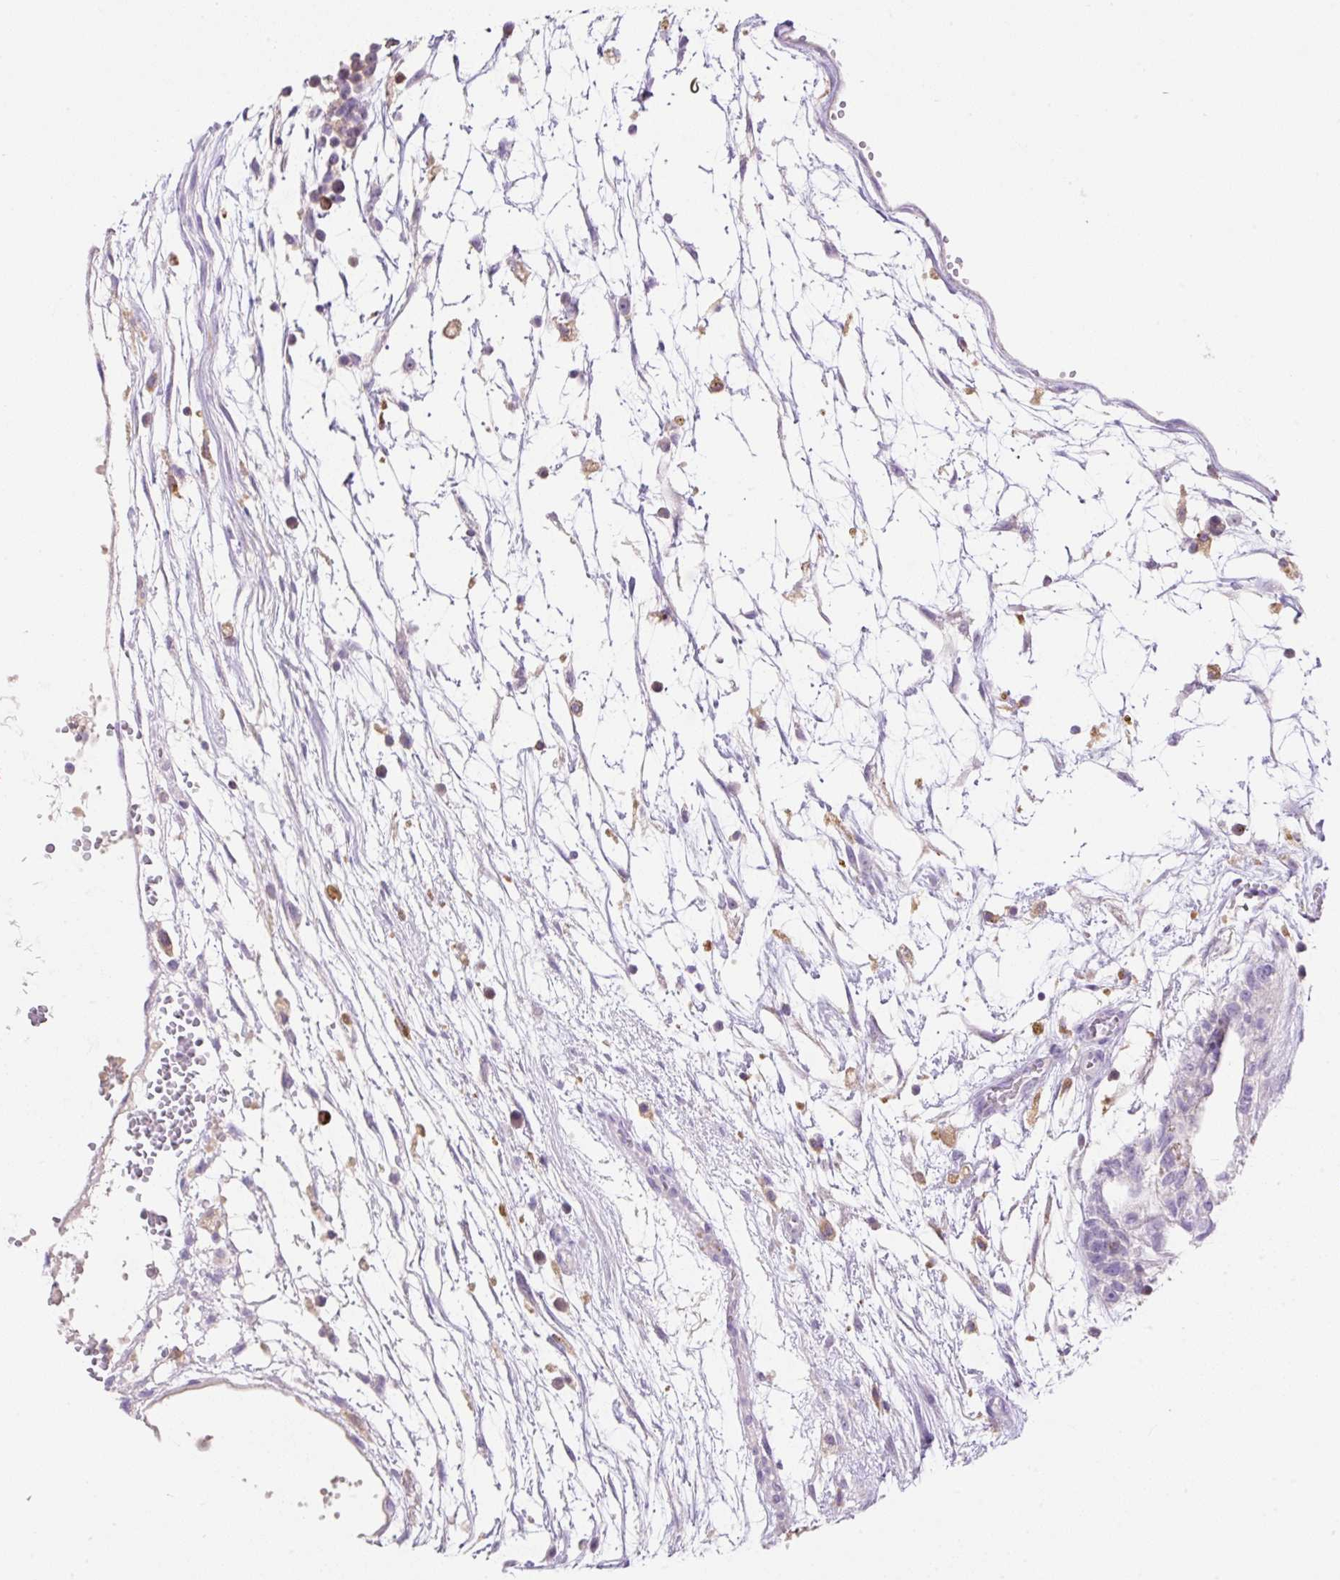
{"staining": {"intensity": "negative", "quantity": "none", "location": "none"}, "tissue": "testis cancer", "cell_type": "Tumor cells", "image_type": "cancer", "snomed": [{"axis": "morphology", "description": "Carcinoma, Embryonal, NOS"}, {"axis": "topography", "description": "Testis"}], "caption": "Protein analysis of embryonal carcinoma (testis) exhibits no significant positivity in tumor cells.", "gene": "TDRD15", "patient": {"sex": "male", "age": 32}}